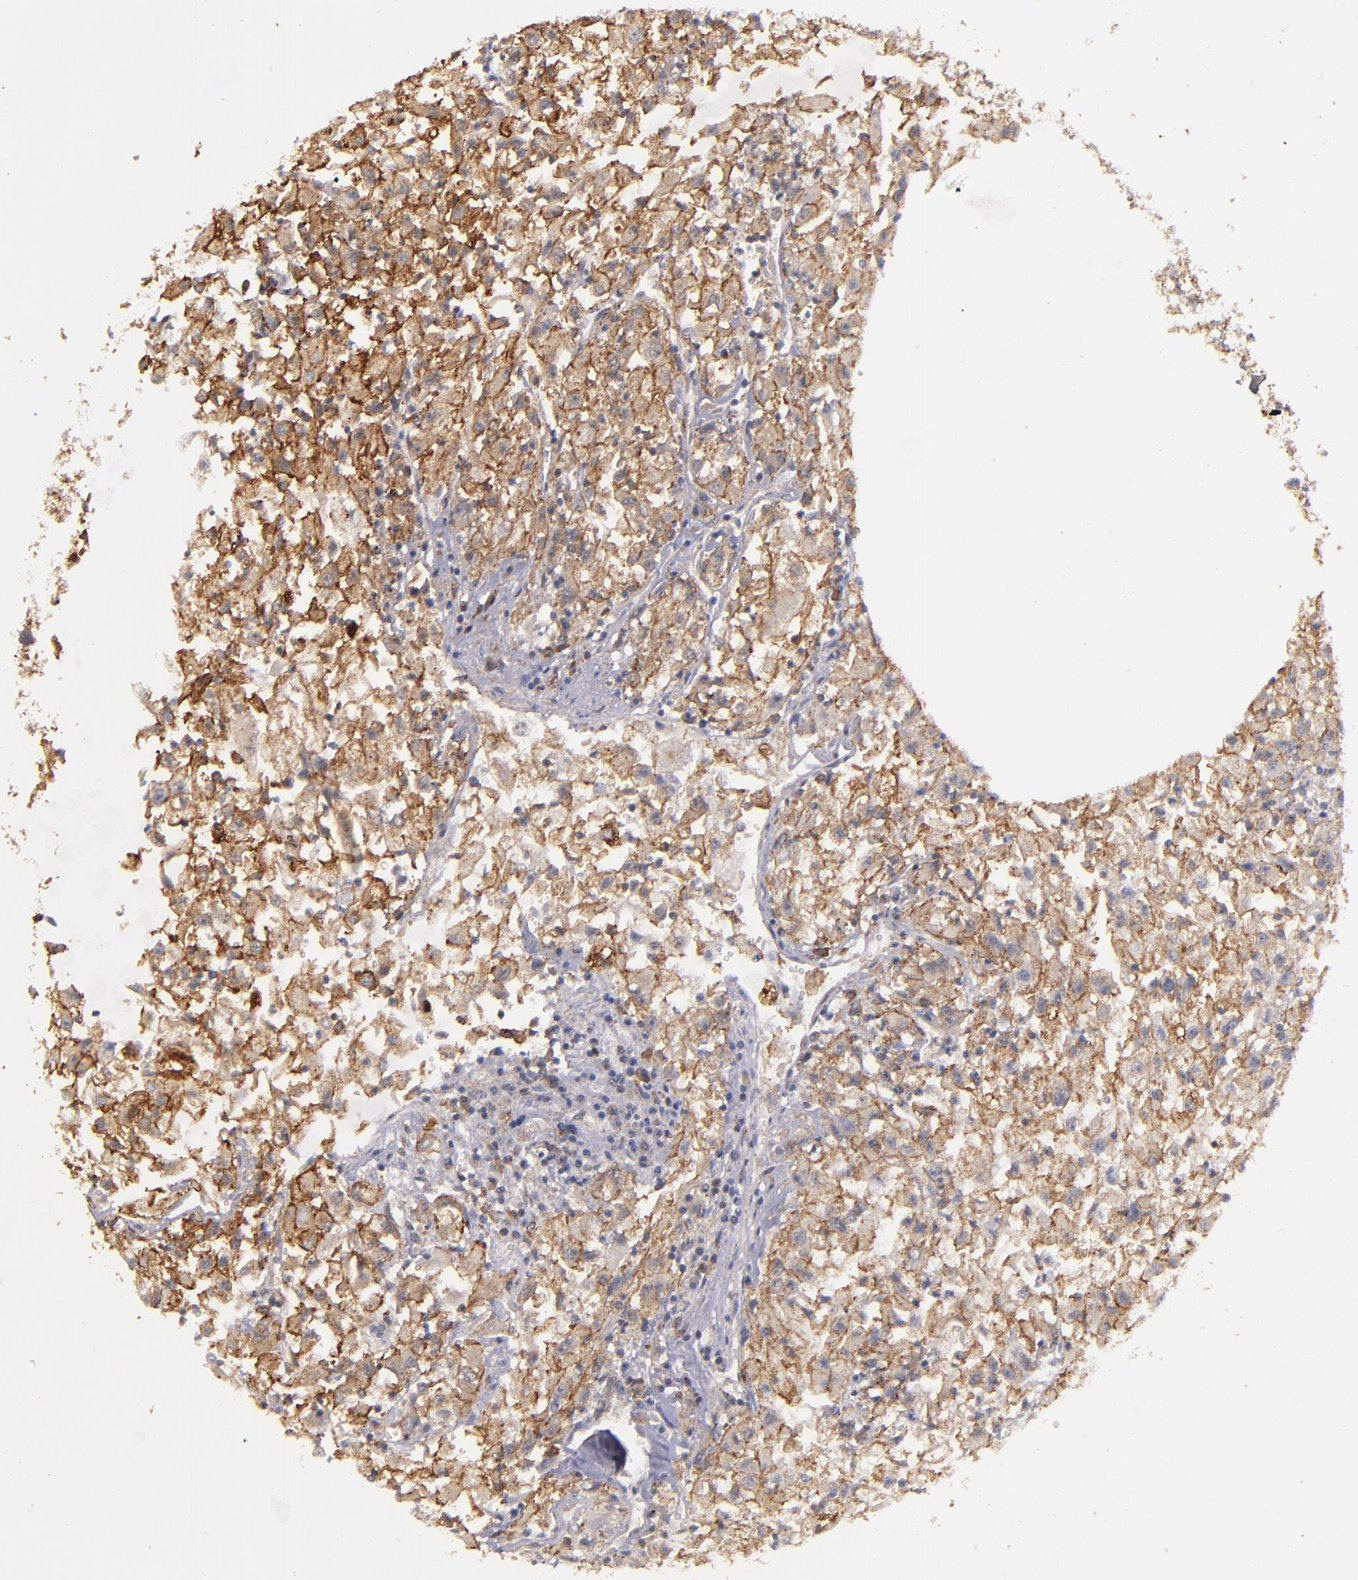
{"staining": {"intensity": "moderate", "quantity": ">75%", "location": "cytoplasmic/membranous"}, "tissue": "renal cancer", "cell_type": "Tumor cells", "image_type": "cancer", "snomed": [{"axis": "morphology", "description": "Adenocarcinoma, NOS"}, {"axis": "topography", "description": "Kidney"}], "caption": "Brown immunohistochemical staining in renal cancer (adenocarcinoma) displays moderate cytoplasmic/membranous positivity in about >75% of tumor cells.", "gene": "ZFYVE1", "patient": {"sex": "male", "age": 59}}